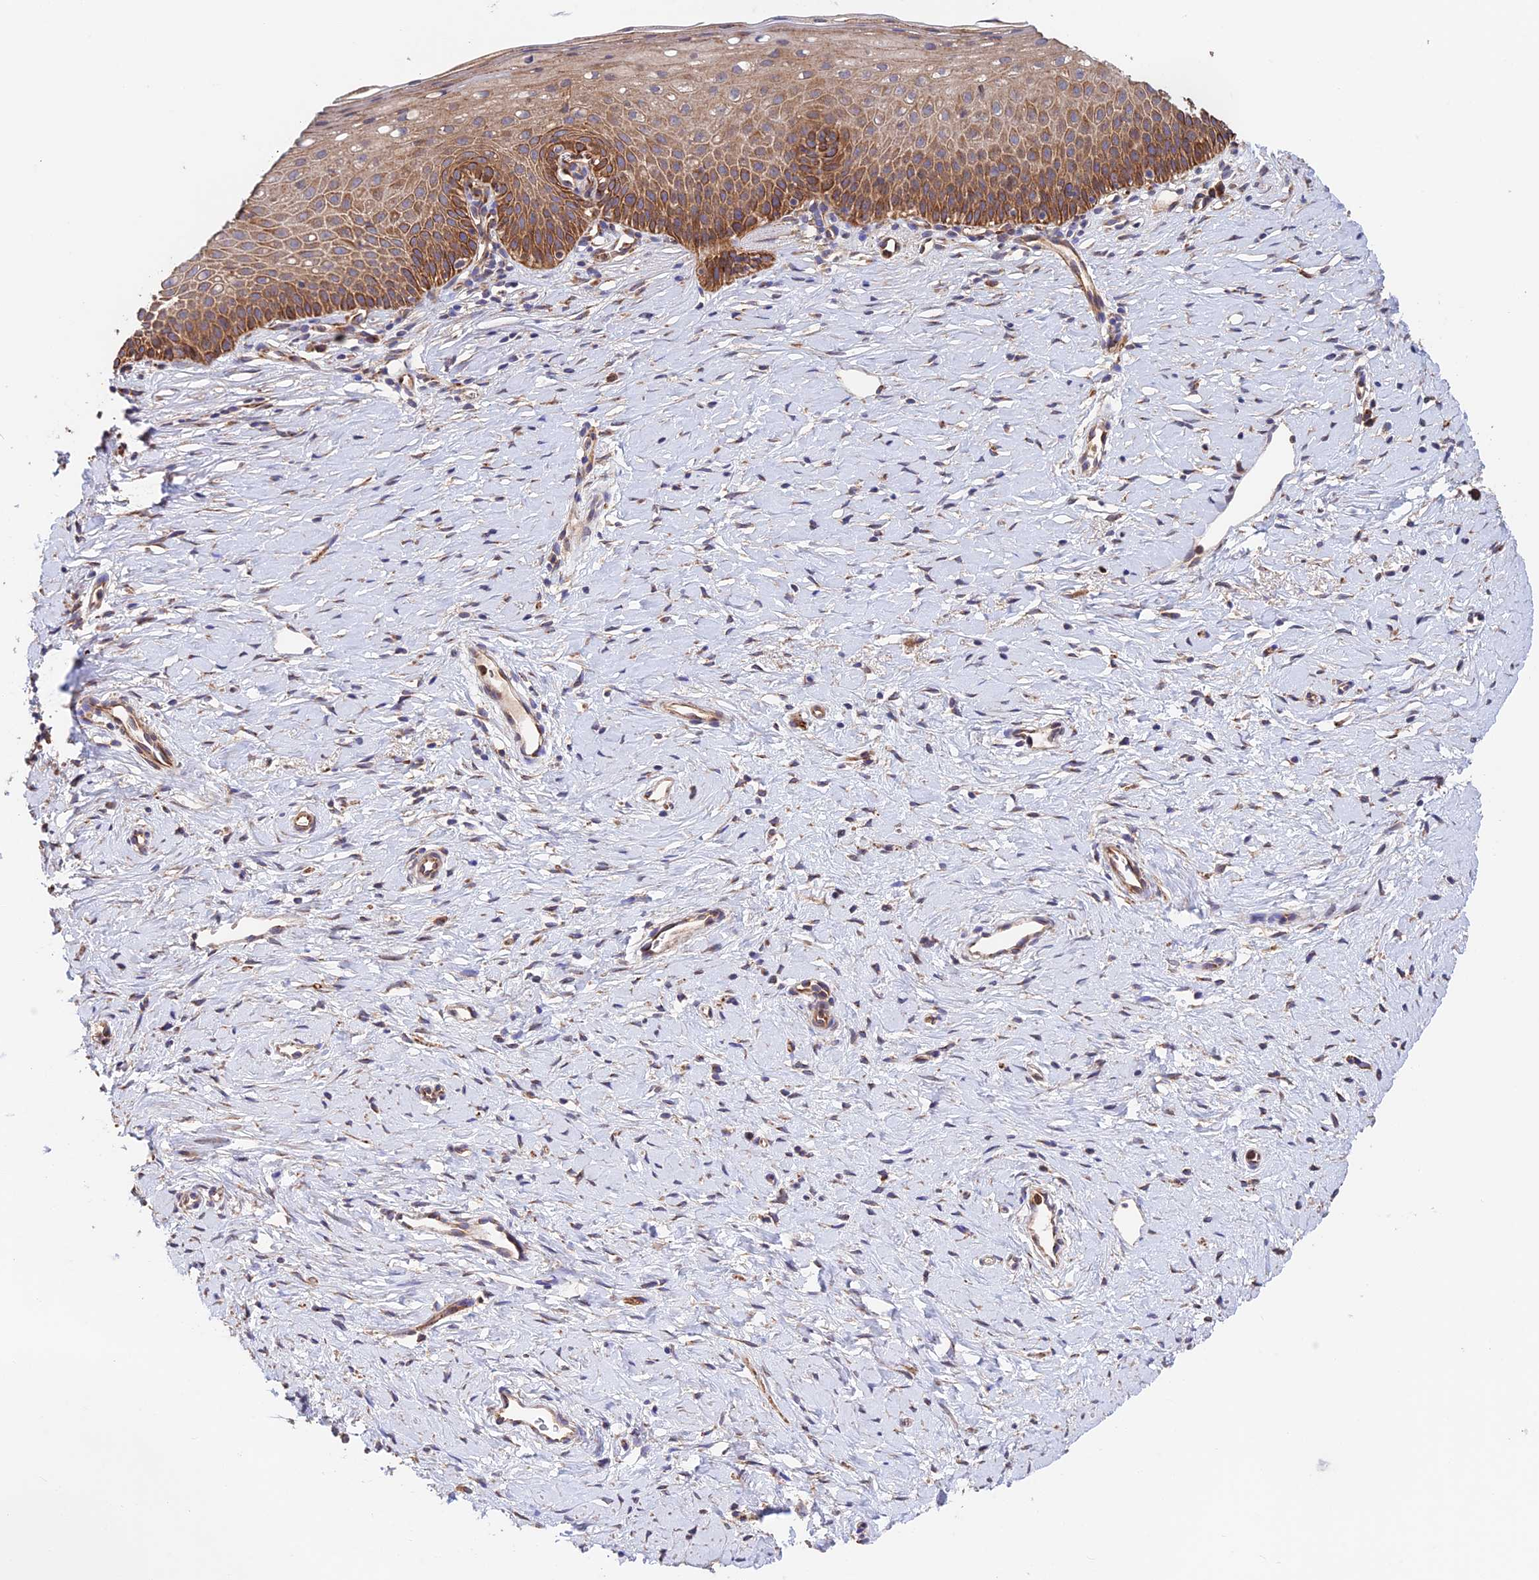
{"staining": {"intensity": "moderate", "quantity": "<25%", "location": "cytoplasmic/membranous"}, "tissue": "cervix", "cell_type": "Glandular cells", "image_type": "normal", "snomed": [{"axis": "morphology", "description": "Normal tissue, NOS"}, {"axis": "topography", "description": "Cervix"}], "caption": "Human cervix stained for a protein (brown) reveals moderate cytoplasmic/membranous positive positivity in about <25% of glandular cells.", "gene": "EMC3", "patient": {"sex": "female", "age": 36}}